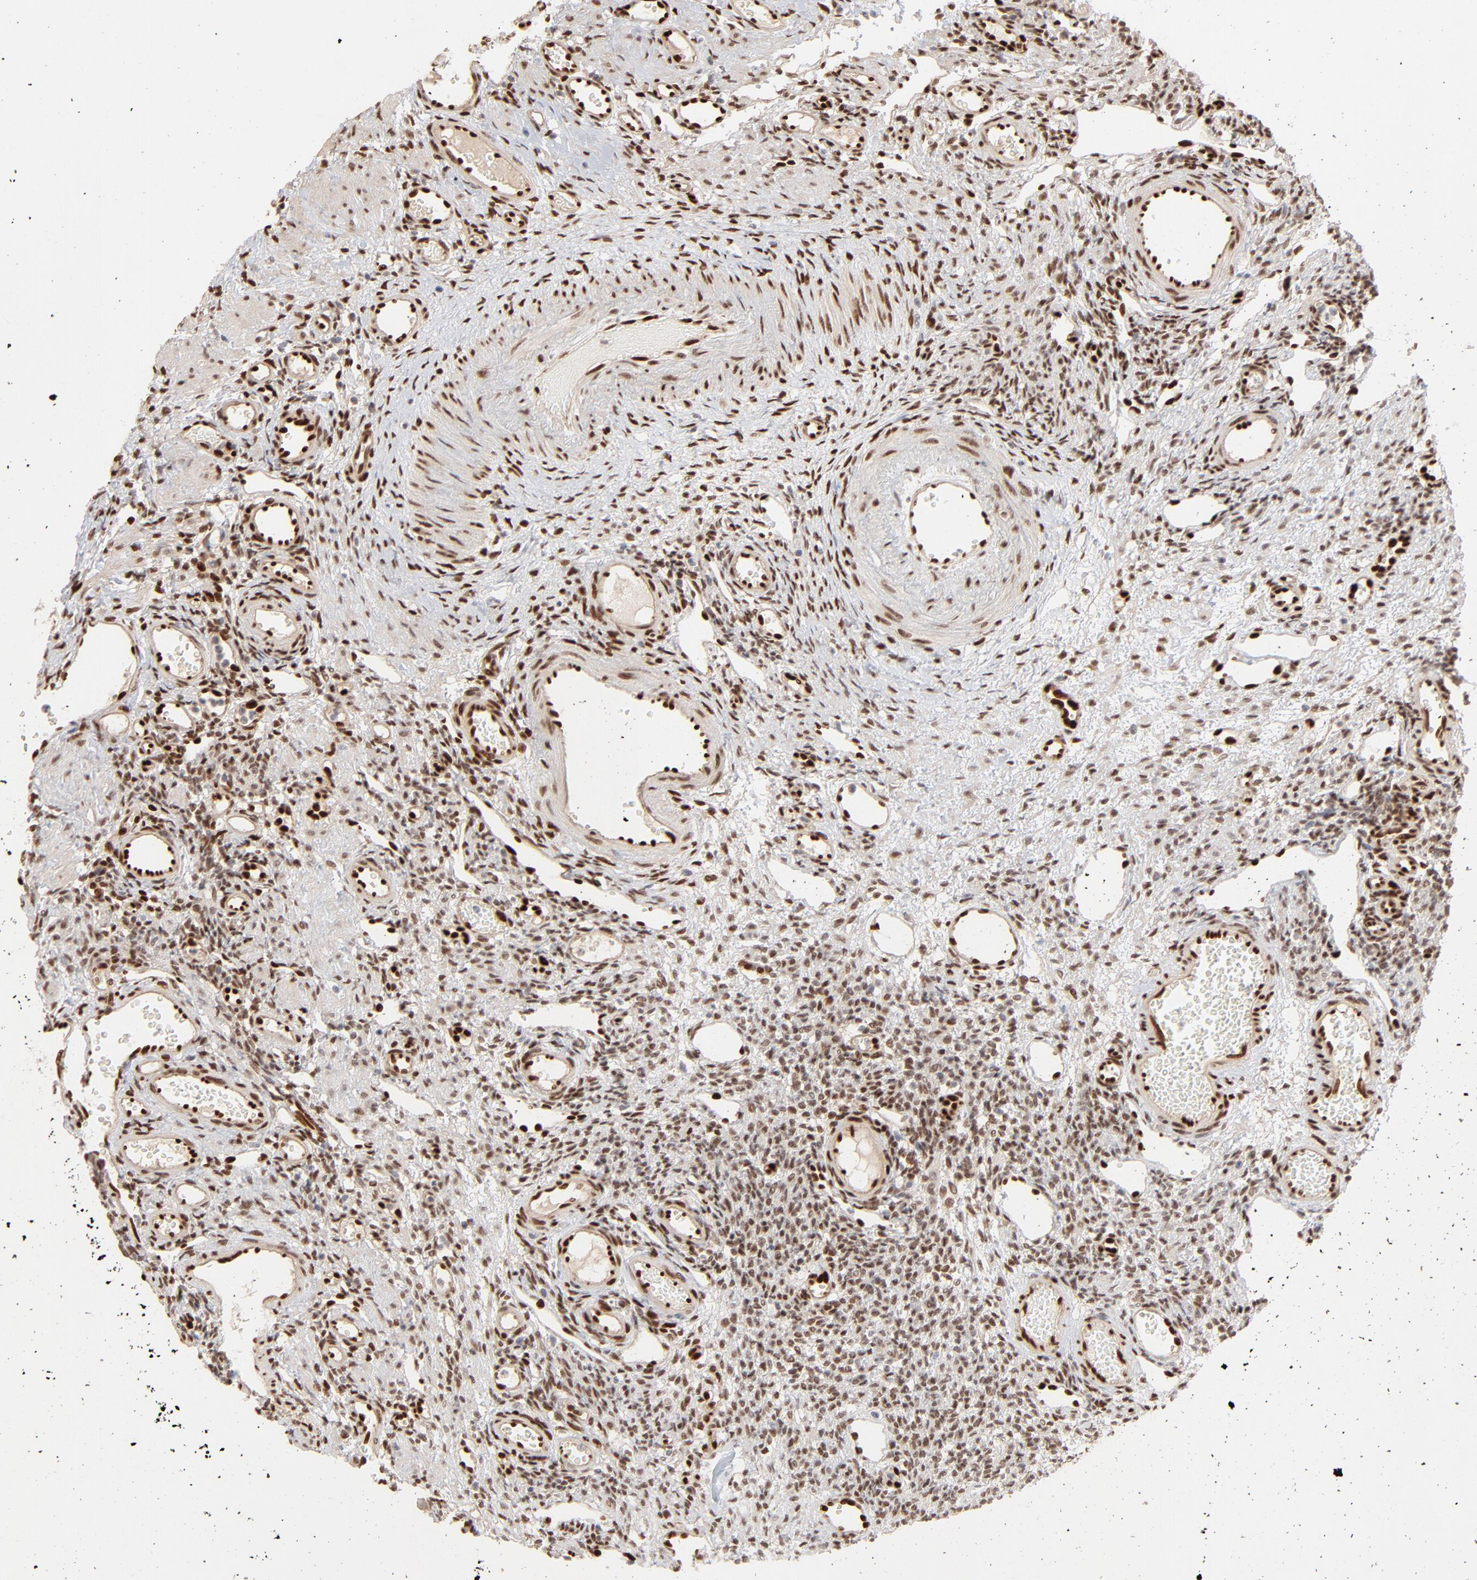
{"staining": {"intensity": "strong", "quantity": ">75%", "location": "nuclear"}, "tissue": "ovary", "cell_type": "Follicle cells", "image_type": "normal", "snomed": [{"axis": "morphology", "description": "Normal tissue, NOS"}, {"axis": "topography", "description": "Ovary"}], "caption": "Immunohistochemistry (IHC) (DAB (3,3'-diaminobenzidine)) staining of unremarkable ovary reveals strong nuclear protein positivity in approximately >75% of follicle cells. Using DAB (brown) and hematoxylin (blue) stains, captured at high magnification using brightfield microscopy.", "gene": "NFIB", "patient": {"sex": "female", "age": 33}}